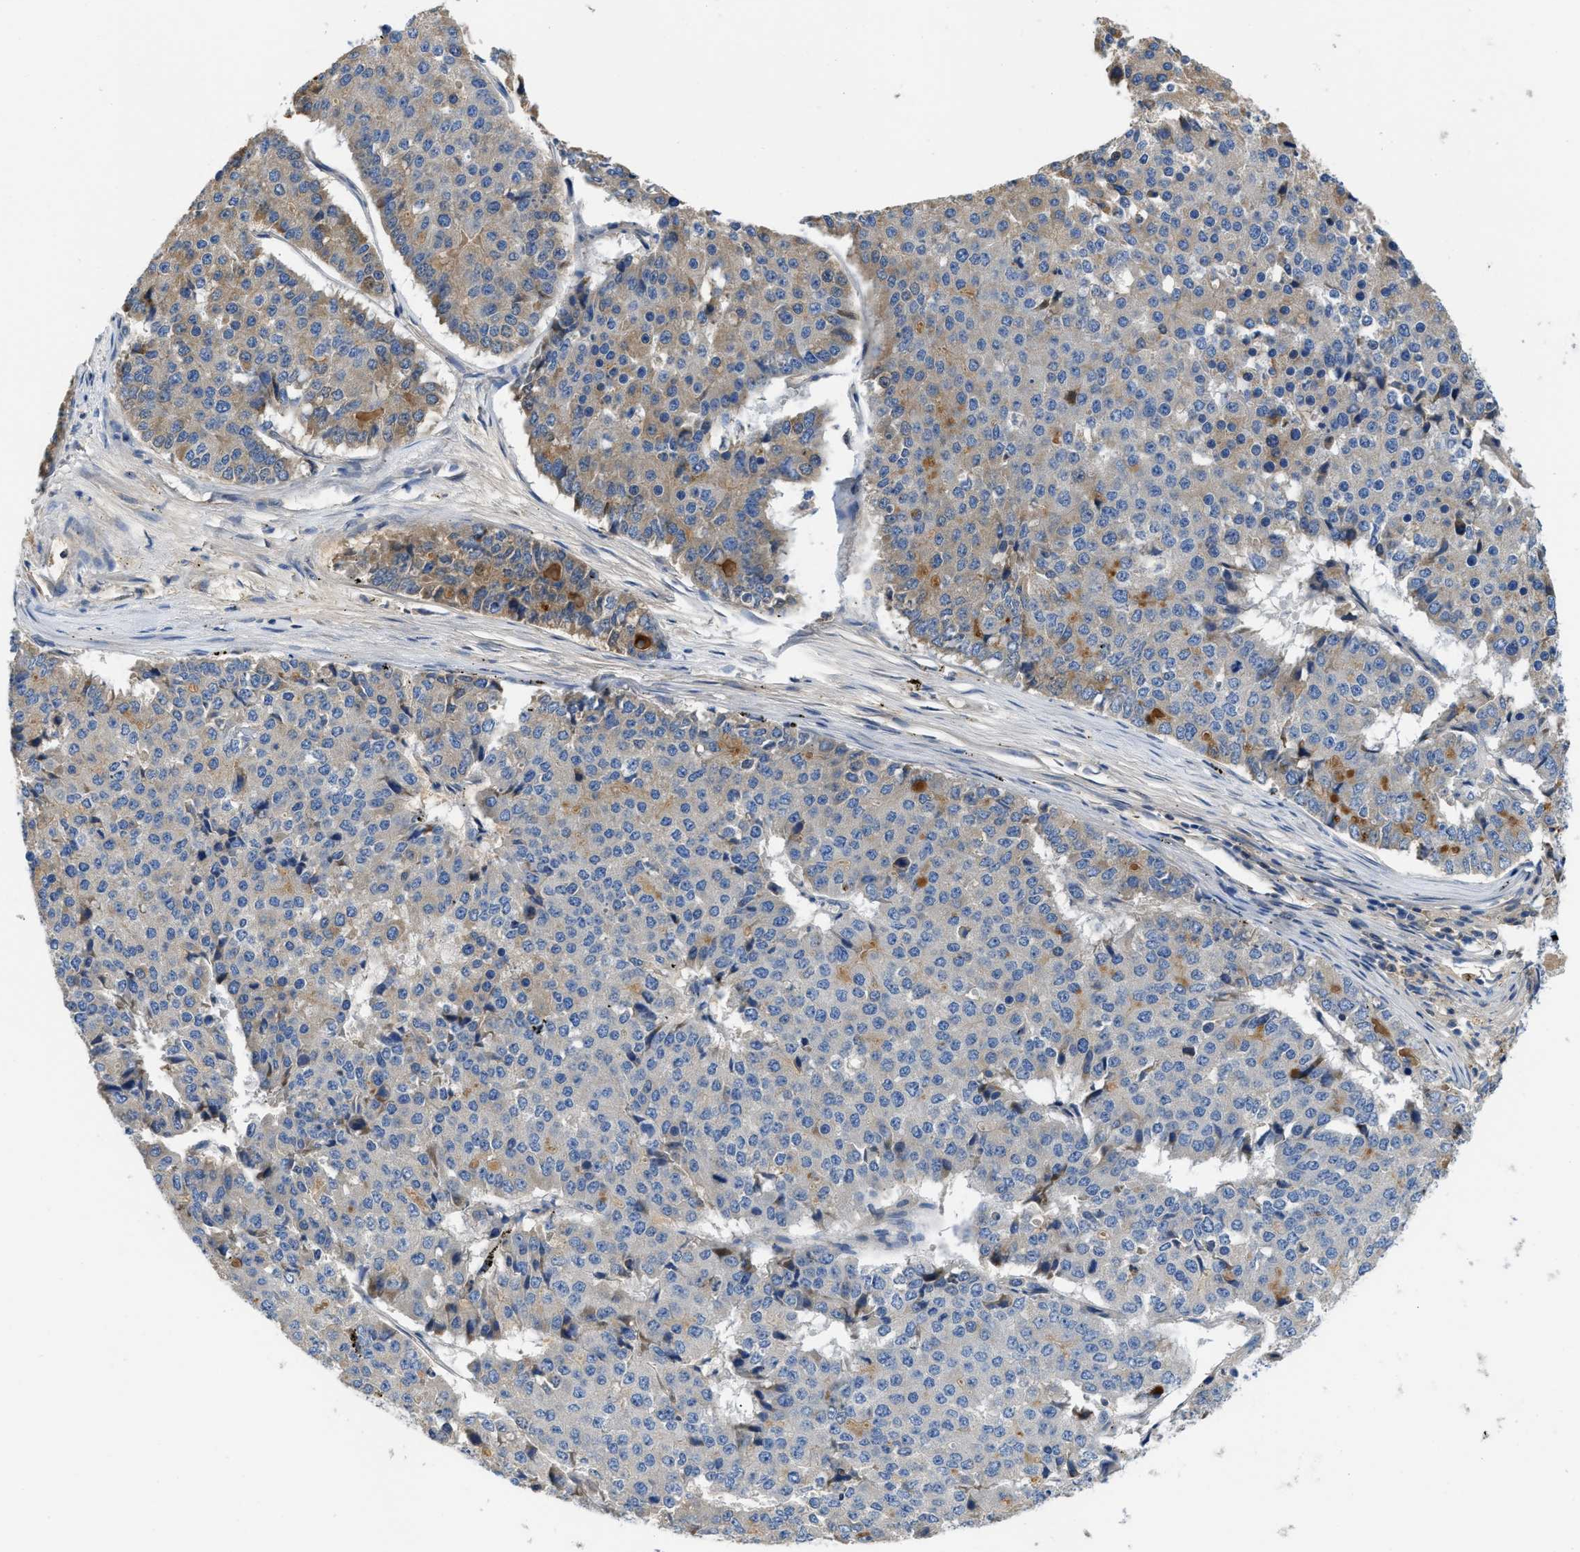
{"staining": {"intensity": "moderate", "quantity": "<25%", "location": "cytoplasmic/membranous"}, "tissue": "pancreatic cancer", "cell_type": "Tumor cells", "image_type": "cancer", "snomed": [{"axis": "morphology", "description": "Adenocarcinoma, NOS"}, {"axis": "topography", "description": "Pancreas"}], "caption": "Tumor cells display low levels of moderate cytoplasmic/membranous staining in about <25% of cells in human adenocarcinoma (pancreatic). (DAB IHC with brightfield microscopy, high magnification).", "gene": "C1S", "patient": {"sex": "male", "age": 50}}